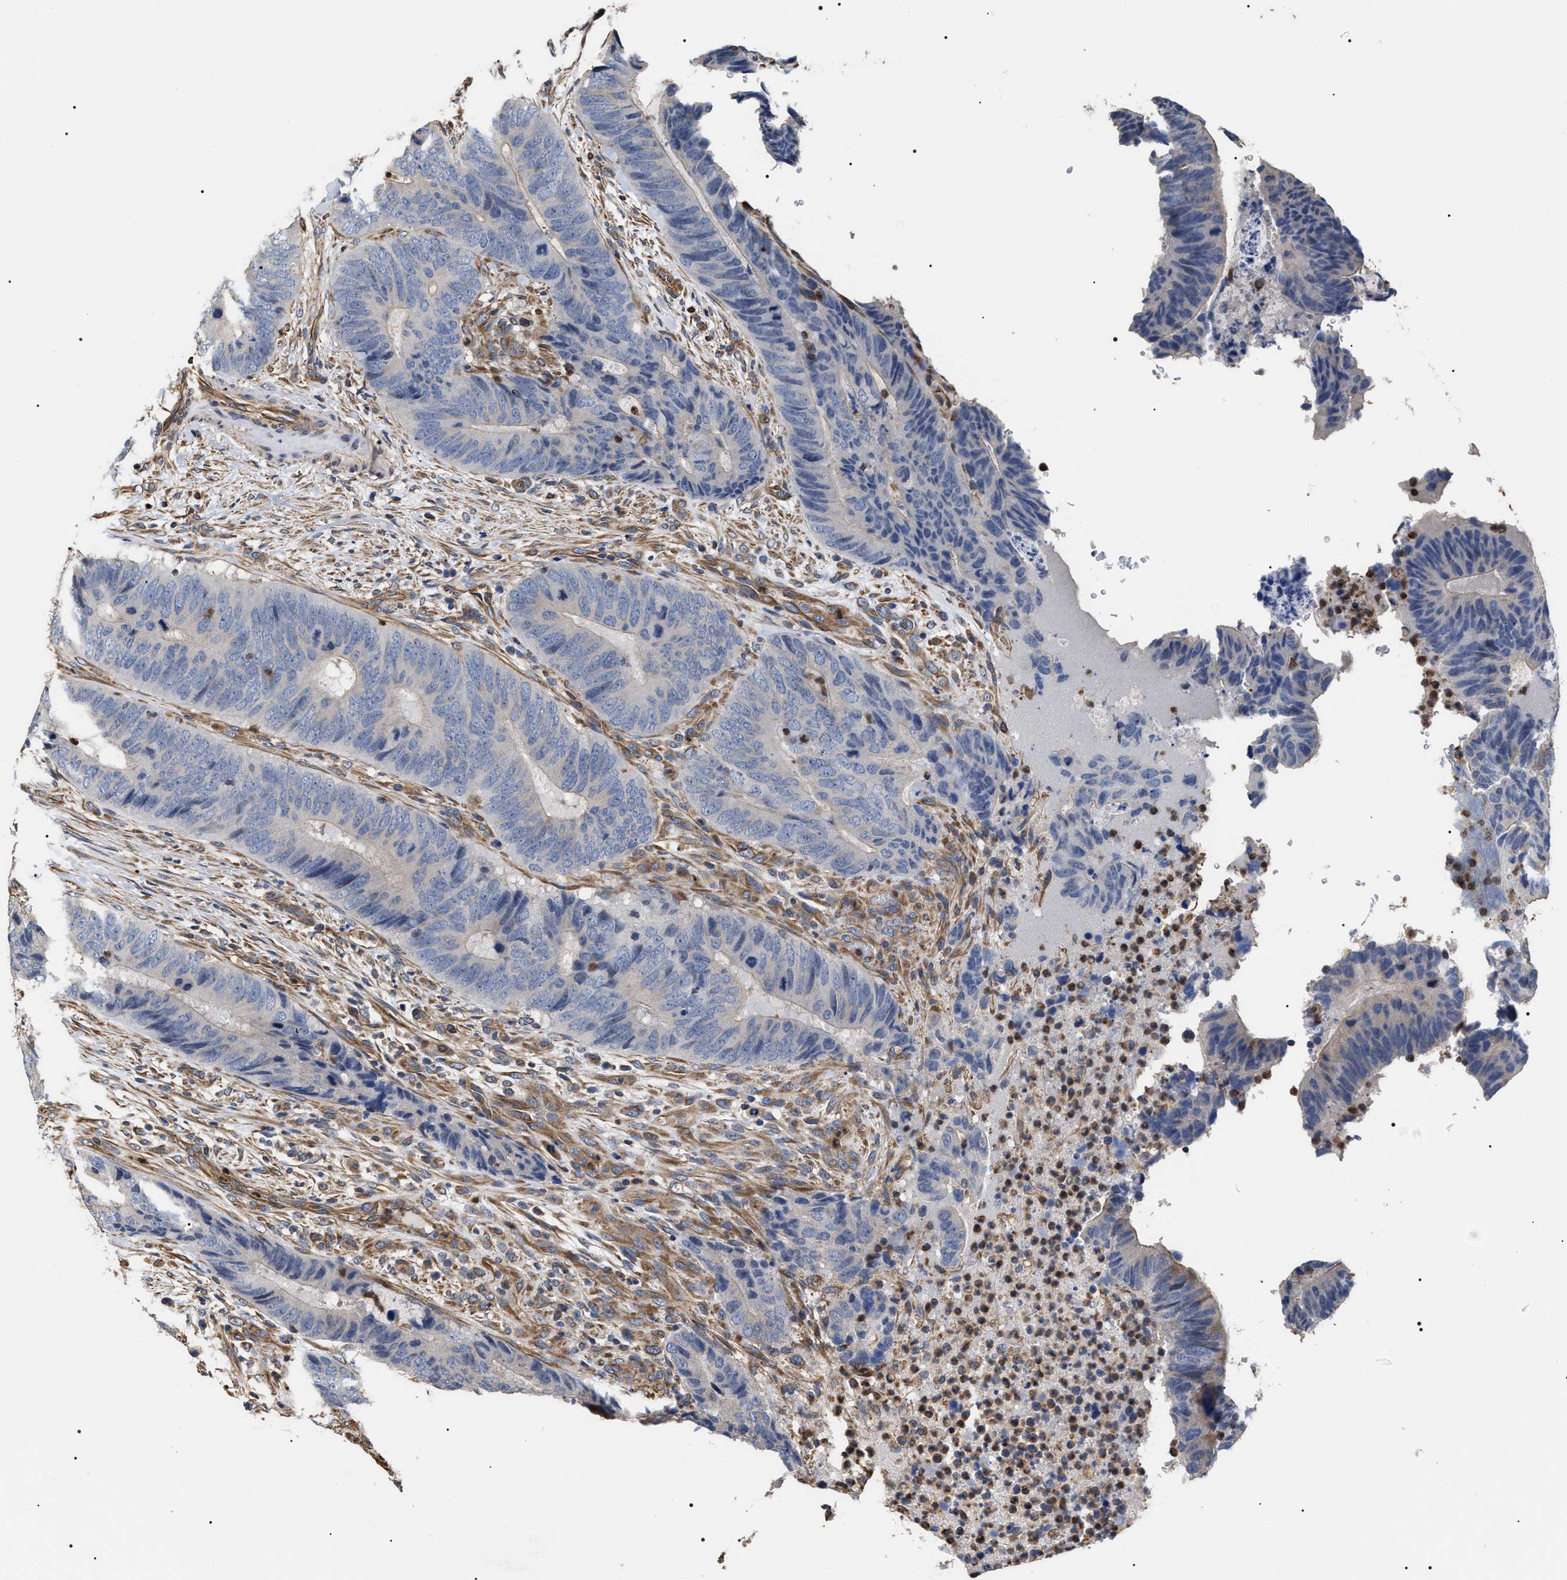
{"staining": {"intensity": "negative", "quantity": "none", "location": "none"}, "tissue": "colorectal cancer", "cell_type": "Tumor cells", "image_type": "cancer", "snomed": [{"axis": "morphology", "description": "Adenocarcinoma, NOS"}, {"axis": "topography", "description": "Colon"}], "caption": "There is no significant expression in tumor cells of adenocarcinoma (colorectal).", "gene": "TSPAN33", "patient": {"sex": "male", "age": 56}}